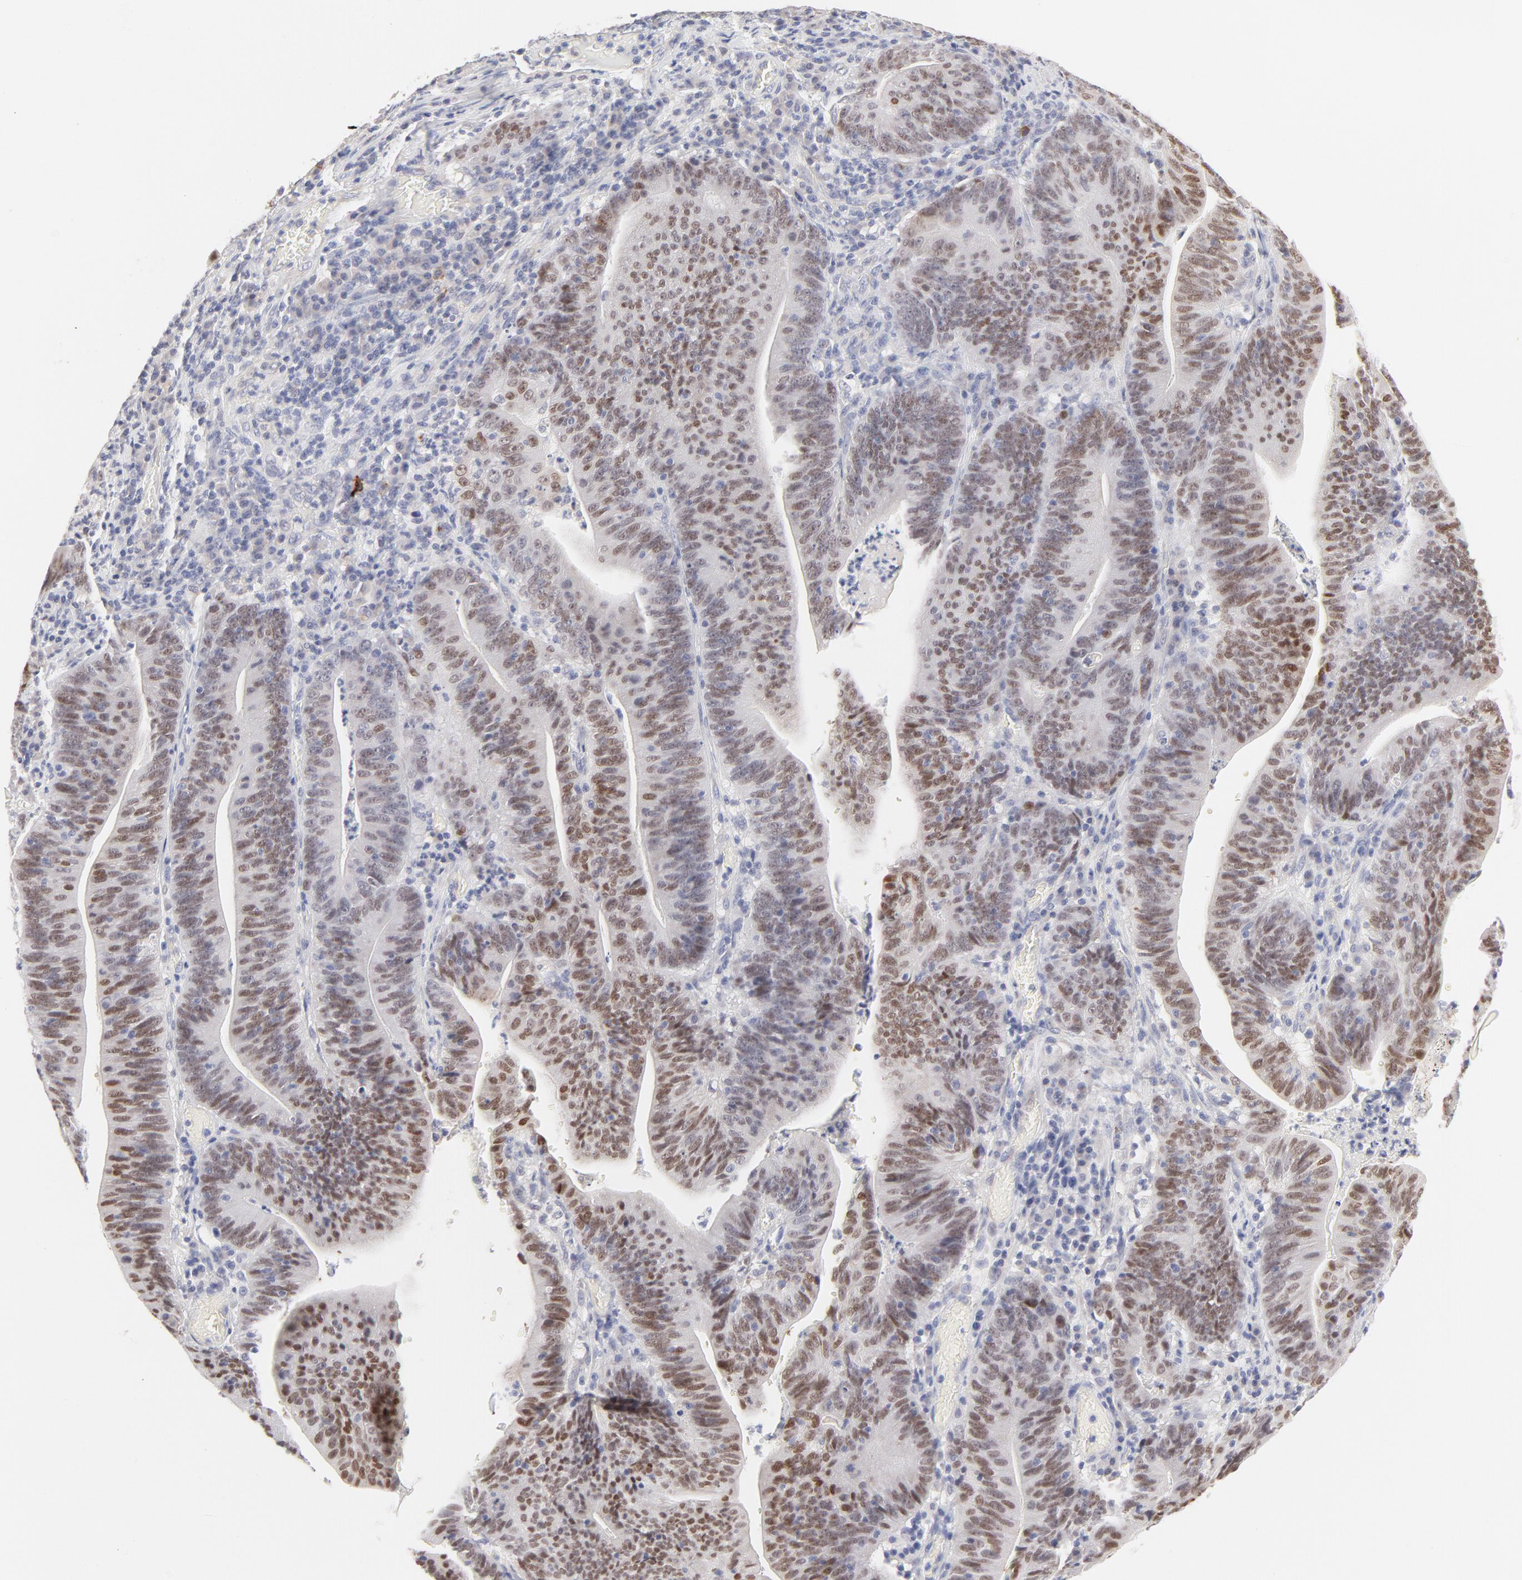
{"staining": {"intensity": "weak", "quantity": ">75%", "location": "nuclear"}, "tissue": "stomach cancer", "cell_type": "Tumor cells", "image_type": "cancer", "snomed": [{"axis": "morphology", "description": "Adenocarcinoma, NOS"}, {"axis": "topography", "description": "Stomach, lower"}], "caption": "A low amount of weak nuclear staining is appreciated in approximately >75% of tumor cells in stomach adenocarcinoma tissue. Ihc stains the protein in brown and the nuclei are stained blue.", "gene": "ELF3", "patient": {"sex": "female", "age": 86}}